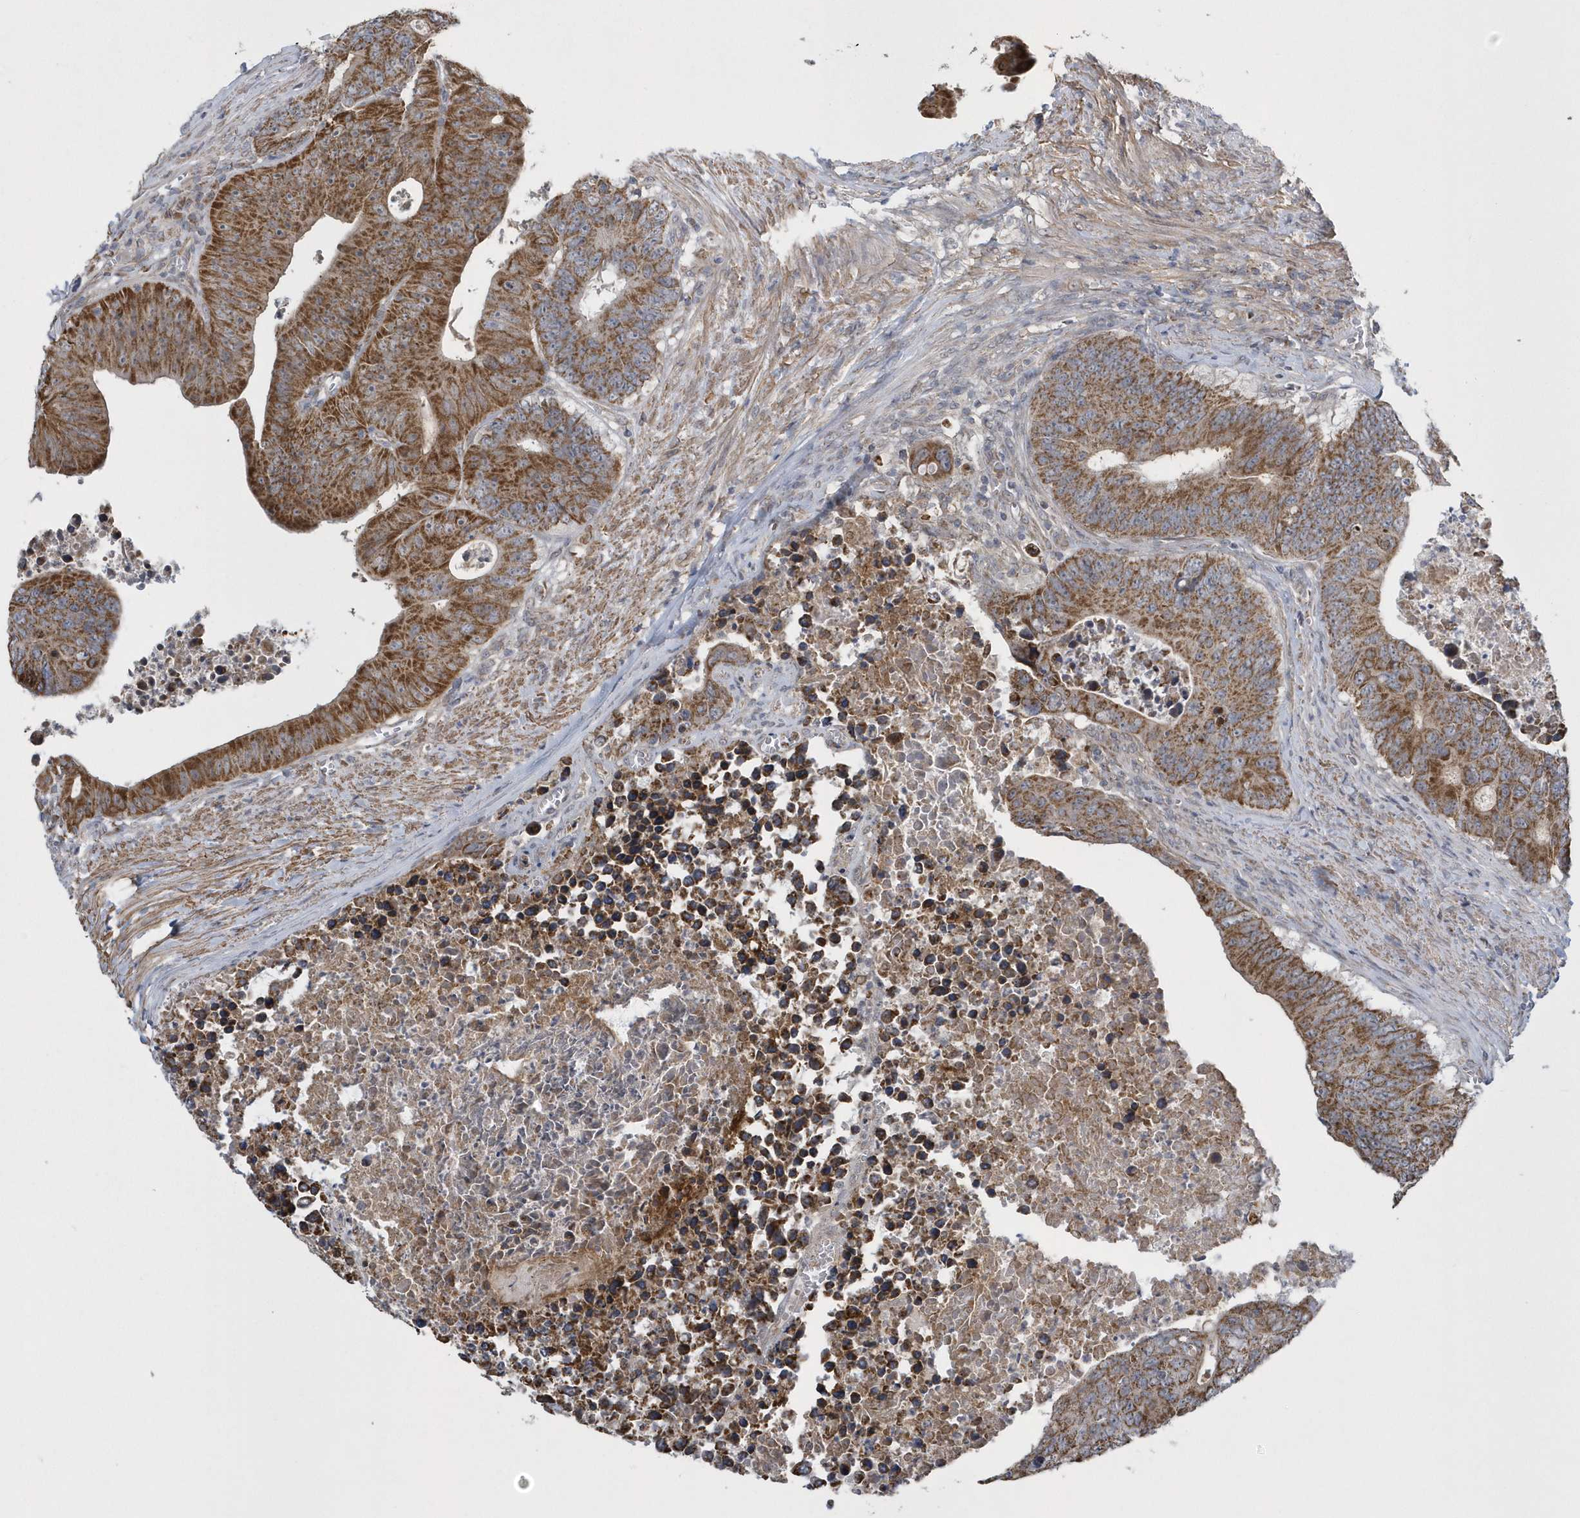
{"staining": {"intensity": "strong", "quantity": ">75%", "location": "cytoplasmic/membranous"}, "tissue": "colorectal cancer", "cell_type": "Tumor cells", "image_type": "cancer", "snomed": [{"axis": "morphology", "description": "Adenocarcinoma, NOS"}, {"axis": "topography", "description": "Colon"}], "caption": "Protein expression analysis of adenocarcinoma (colorectal) reveals strong cytoplasmic/membranous positivity in about >75% of tumor cells.", "gene": "SLX9", "patient": {"sex": "male", "age": 87}}